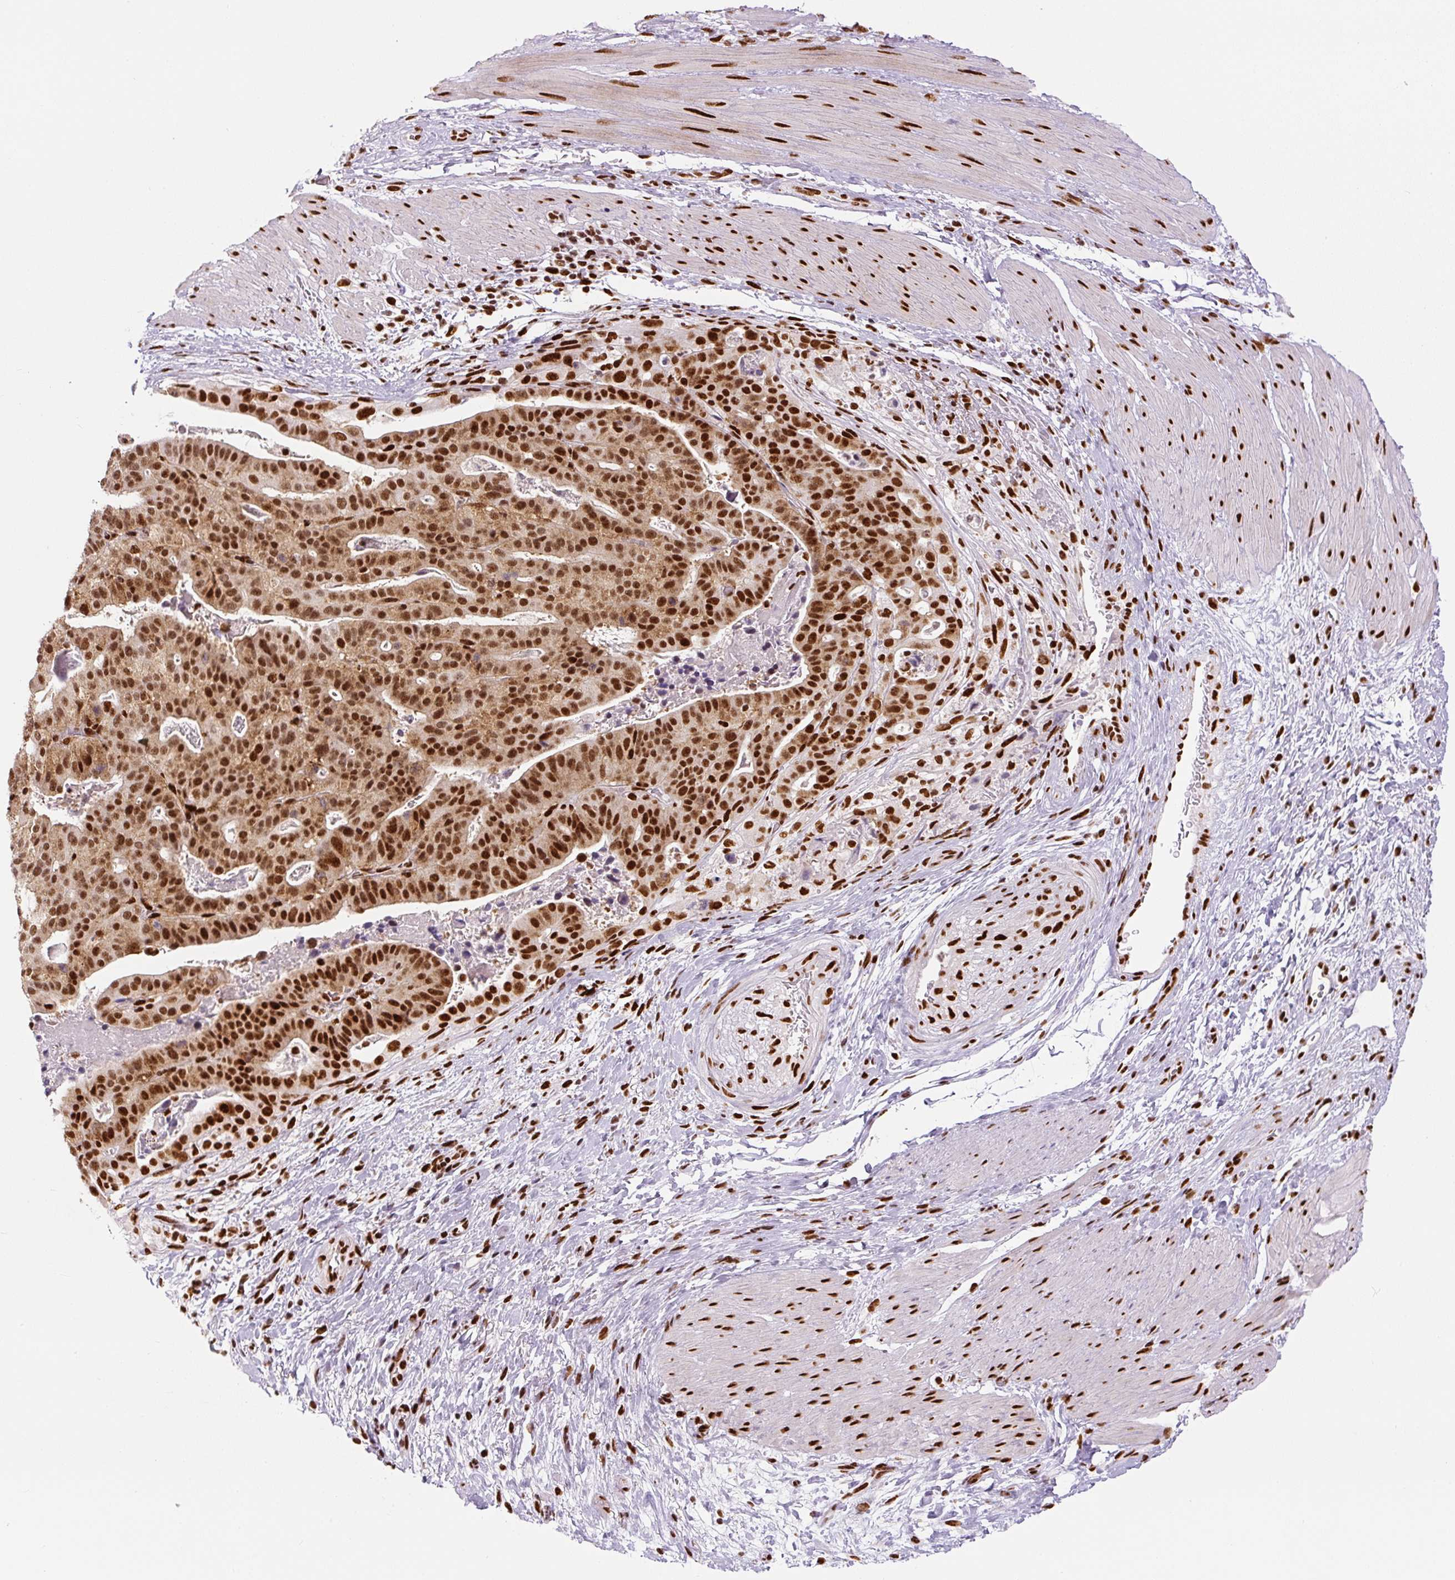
{"staining": {"intensity": "strong", "quantity": ">75%", "location": "nuclear"}, "tissue": "stomach cancer", "cell_type": "Tumor cells", "image_type": "cancer", "snomed": [{"axis": "morphology", "description": "Adenocarcinoma, NOS"}, {"axis": "topography", "description": "Stomach"}], "caption": "About >75% of tumor cells in adenocarcinoma (stomach) display strong nuclear protein expression as visualized by brown immunohistochemical staining.", "gene": "FUS", "patient": {"sex": "male", "age": 48}}